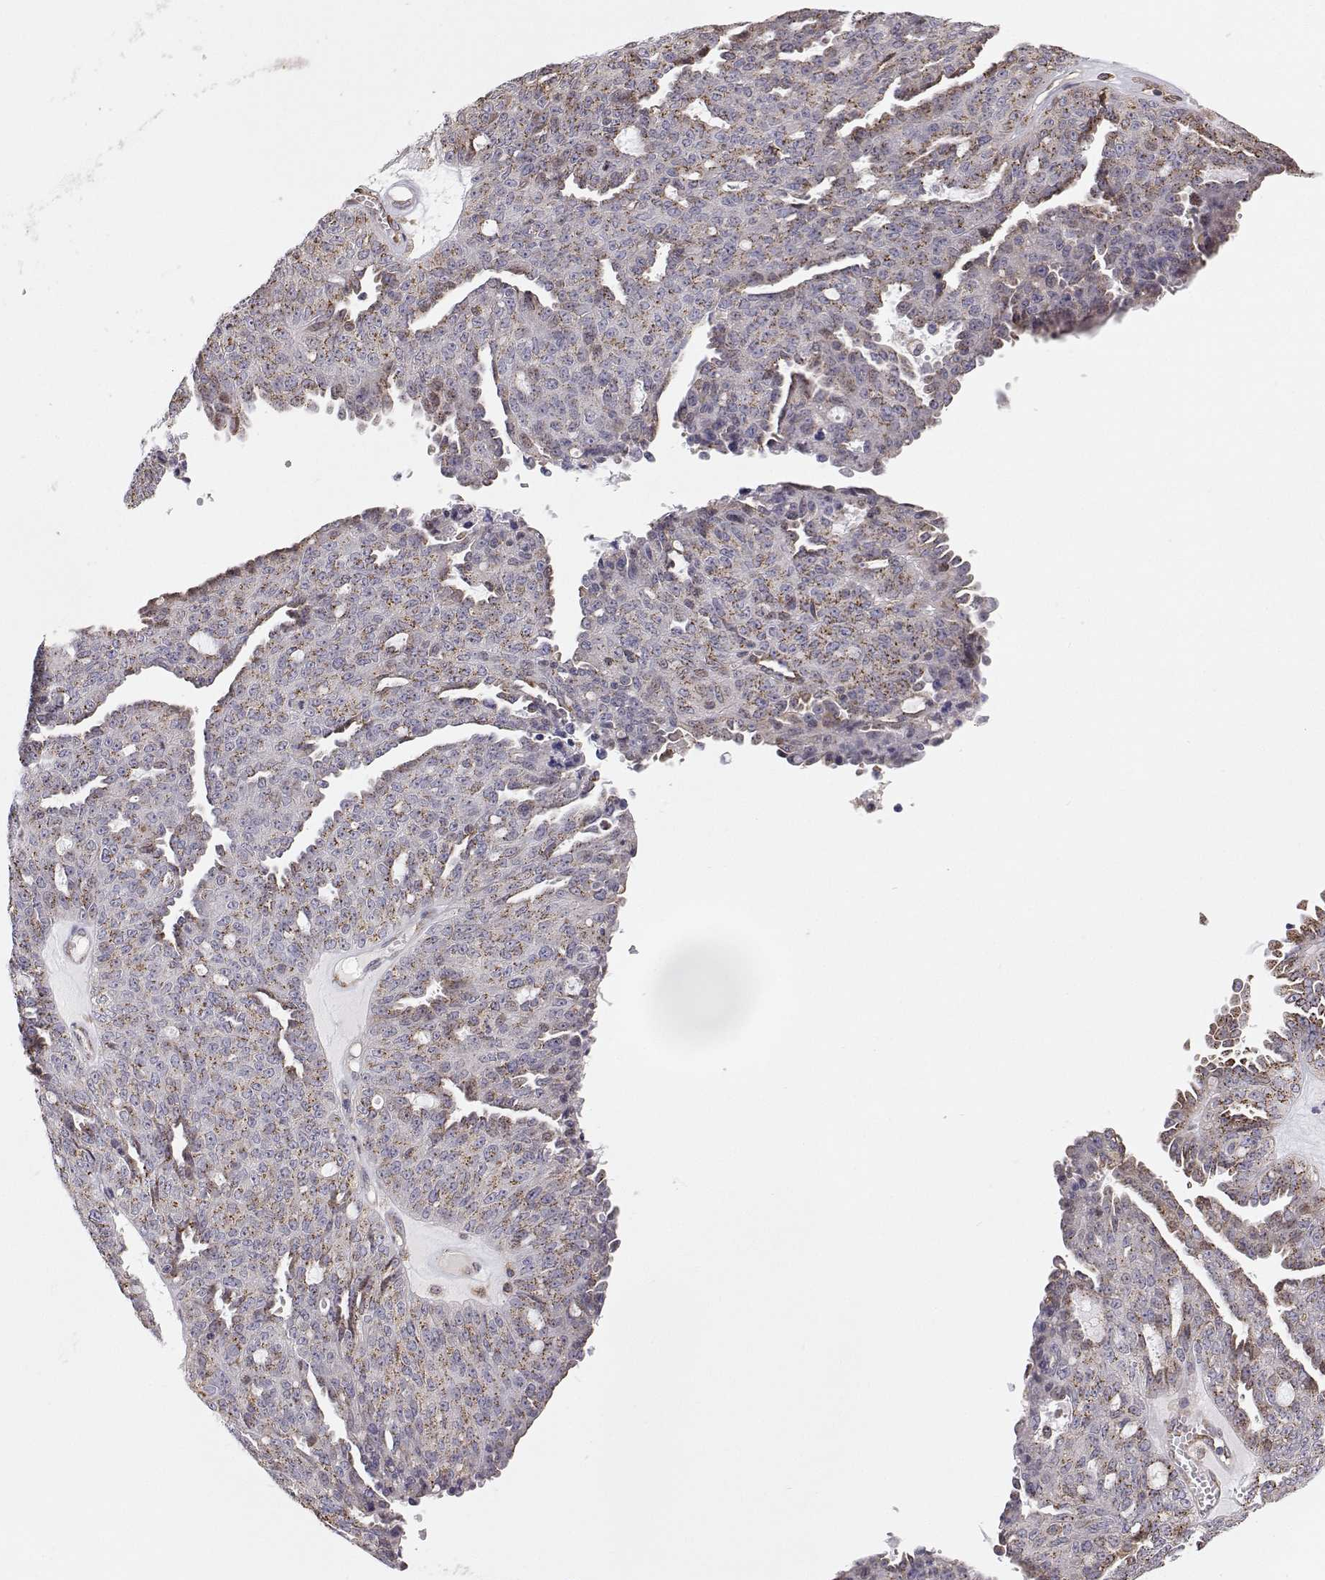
{"staining": {"intensity": "weak", "quantity": "25%-75%", "location": "cytoplasmic/membranous"}, "tissue": "ovarian cancer", "cell_type": "Tumor cells", "image_type": "cancer", "snomed": [{"axis": "morphology", "description": "Cystadenocarcinoma, serous, NOS"}, {"axis": "topography", "description": "Ovary"}], "caption": "The histopathology image demonstrates immunohistochemical staining of ovarian cancer. There is weak cytoplasmic/membranous expression is present in approximately 25%-75% of tumor cells.", "gene": "STARD13", "patient": {"sex": "female", "age": 71}}